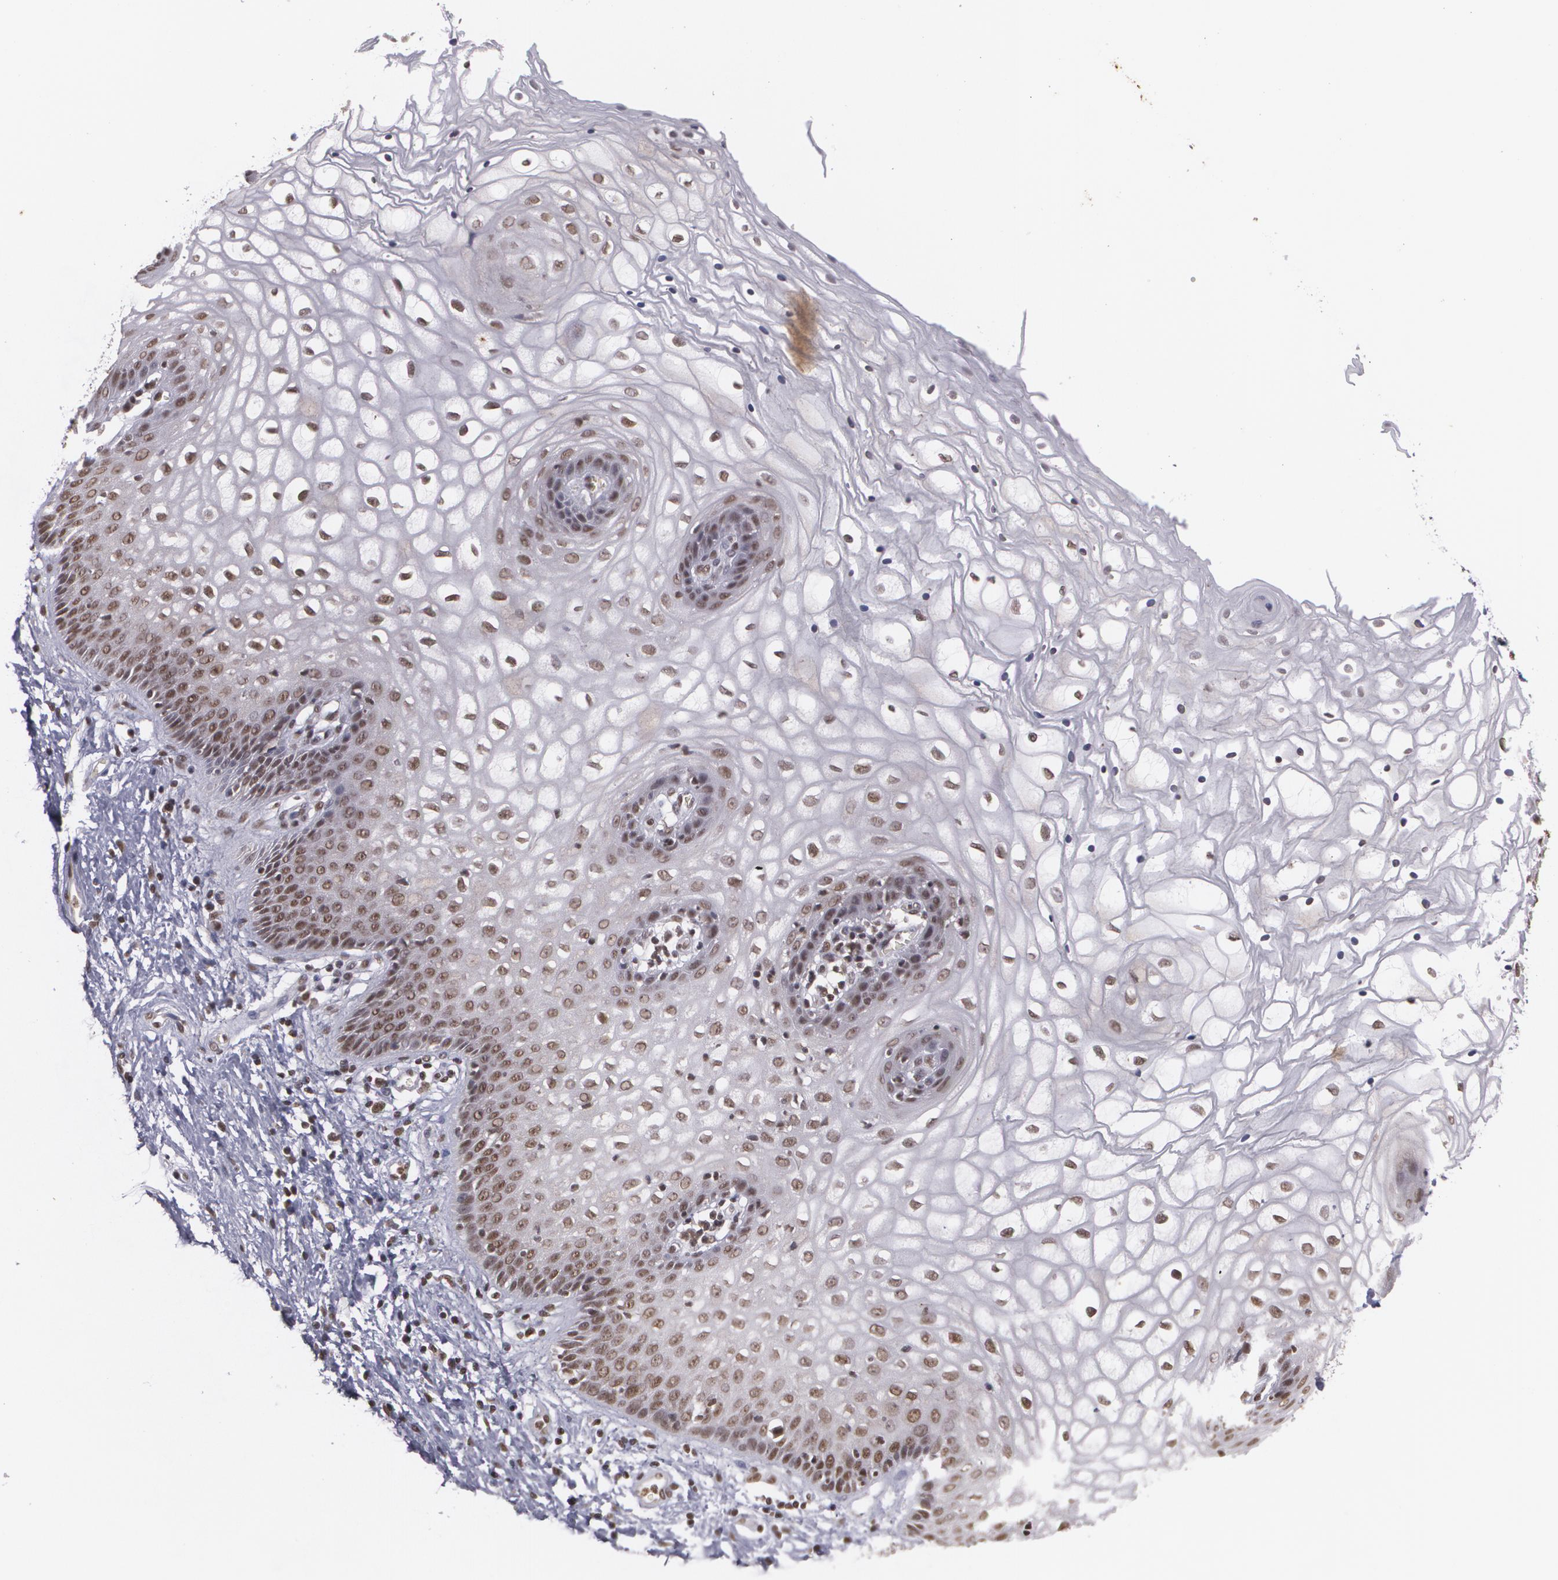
{"staining": {"intensity": "moderate", "quantity": ">75%", "location": "nuclear"}, "tissue": "vagina", "cell_type": "Squamous epithelial cells", "image_type": "normal", "snomed": [{"axis": "morphology", "description": "Normal tissue, NOS"}, {"axis": "topography", "description": "Vagina"}], "caption": "Human vagina stained with a brown dye demonstrates moderate nuclear positive expression in about >75% of squamous epithelial cells.", "gene": "RXRB", "patient": {"sex": "female", "age": 34}}